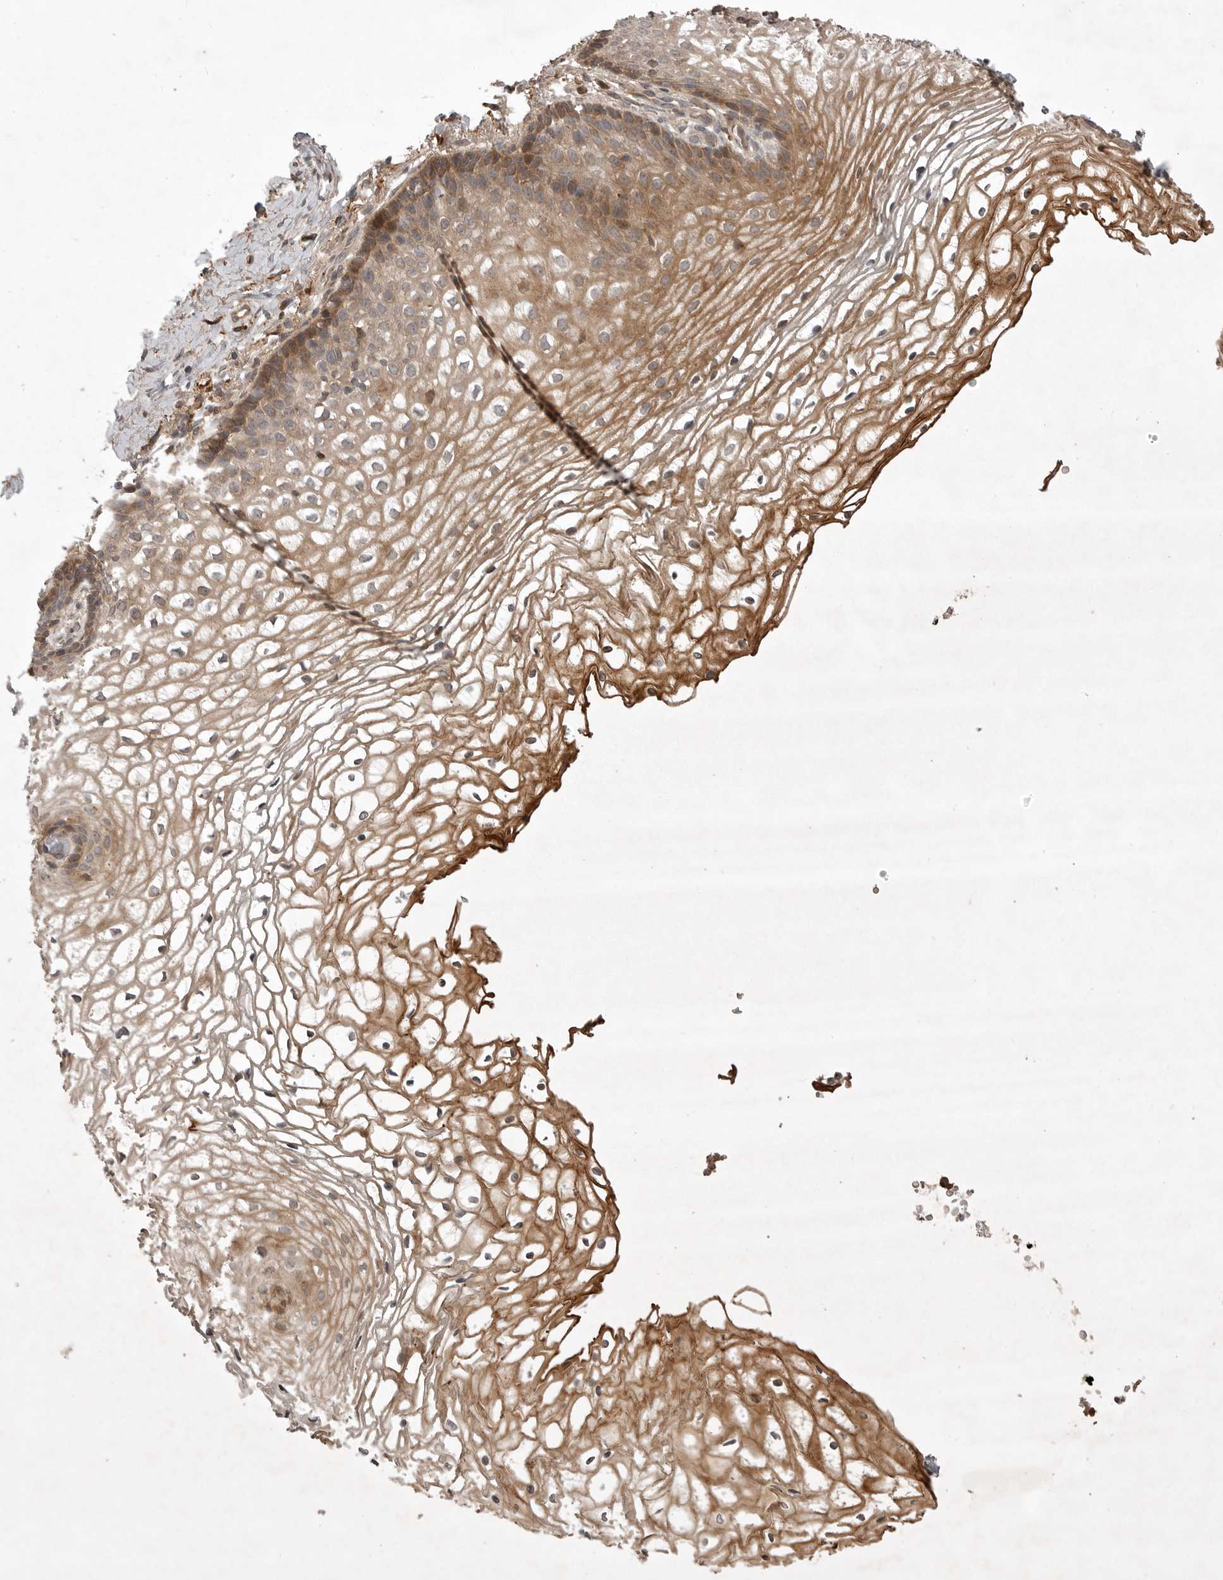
{"staining": {"intensity": "moderate", "quantity": ">75%", "location": "cytoplasmic/membranous"}, "tissue": "vagina", "cell_type": "Squamous epithelial cells", "image_type": "normal", "snomed": [{"axis": "morphology", "description": "Normal tissue, NOS"}, {"axis": "topography", "description": "Vagina"}], "caption": "IHC photomicrograph of unremarkable vagina: human vagina stained using IHC reveals medium levels of moderate protein expression localized specifically in the cytoplasmic/membranous of squamous epithelial cells, appearing as a cytoplasmic/membranous brown color.", "gene": "GPR31", "patient": {"sex": "female", "age": 60}}